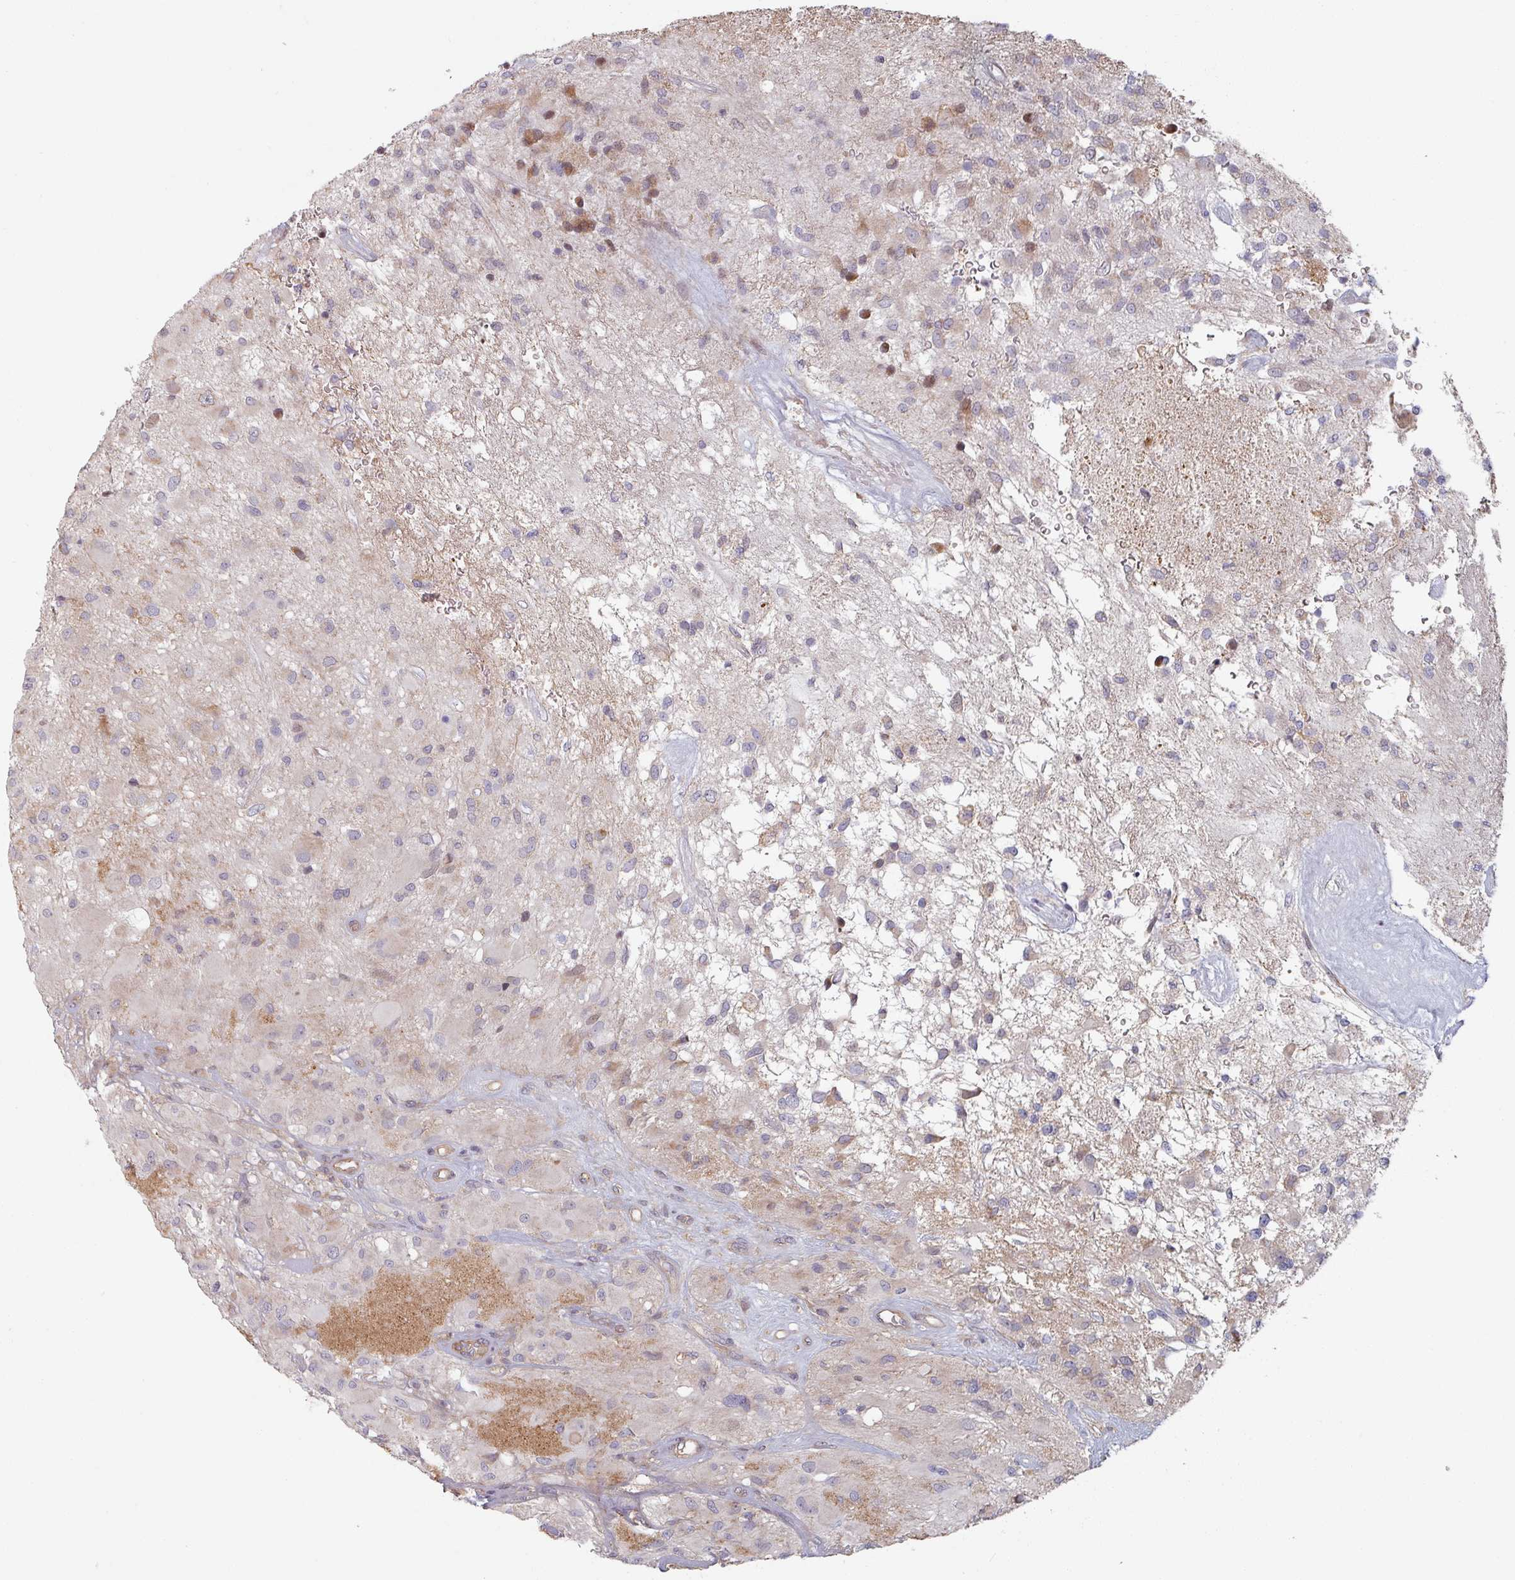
{"staining": {"intensity": "moderate", "quantity": "<25%", "location": "cytoplasmic/membranous"}, "tissue": "glioma", "cell_type": "Tumor cells", "image_type": "cancer", "snomed": [{"axis": "morphology", "description": "Glioma, malignant, High grade"}, {"axis": "topography", "description": "Brain"}], "caption": "Immunohistochemistry (IHC) image of neoplastic tissue: human glioma stained using IHC demonstrates low levels of moderate protein expression localized specifically in the cytoplasmic/membranous of tumor cells, appearing as a cytoplasmic/membranous brown color.", "gene": "C4BPB", "patient": {"sex": "female", "age": 67}}